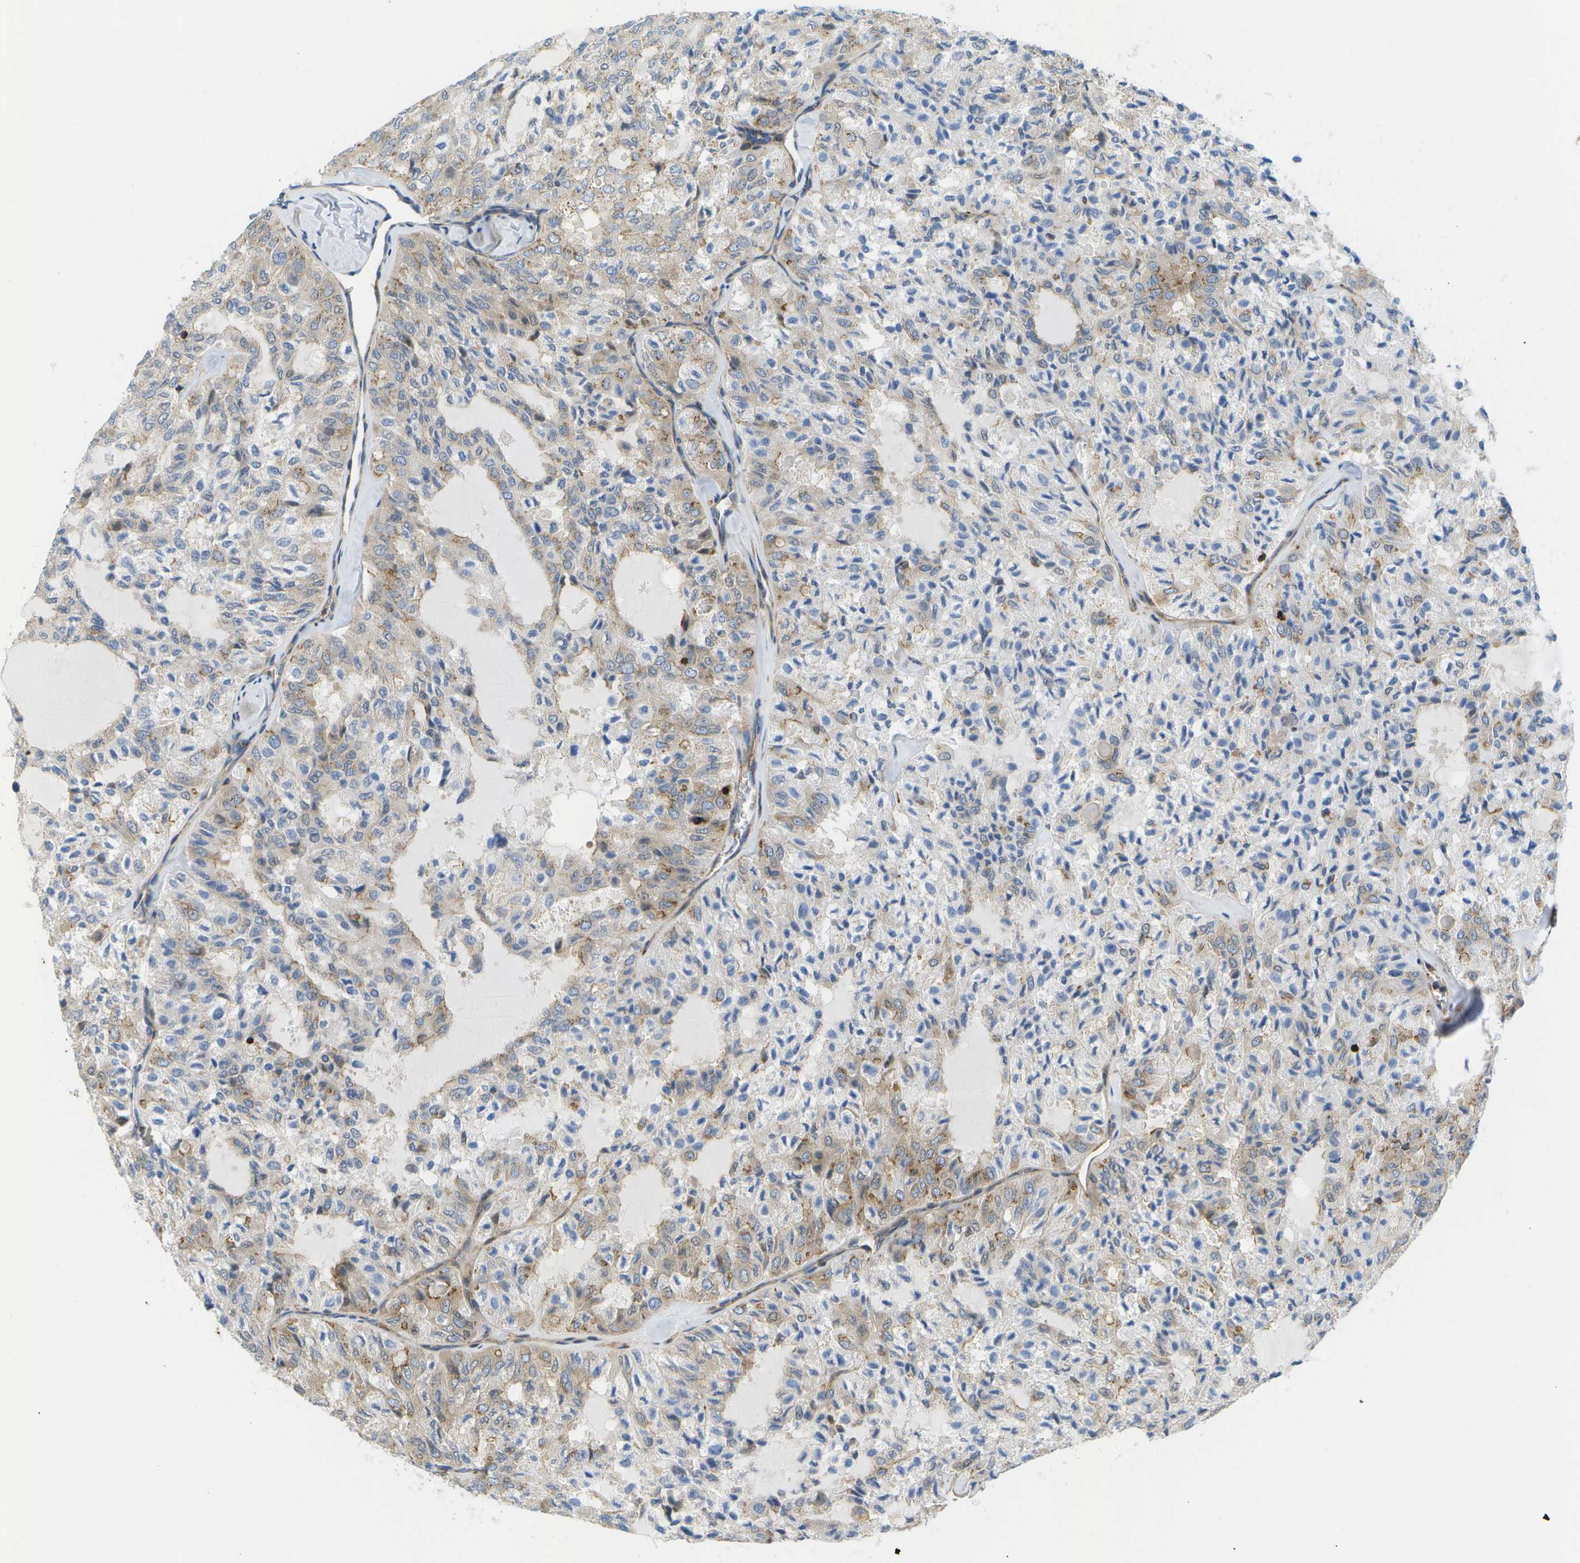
{"staining": {"intensity": "weak", "quantity": ">75%", "location": "cytoplasmic/membranous"}, "tissue": "thyroid cancer", "cell_type": "Tumor cells", "image_type": "cancer", "snomed": [{"axis": "morphology", "description": "Follicular adenoma carcinoma, NOS"}, {"axis": "topography", "description": "Thyroid gland"}], "caption": "Human thyroid cancer (follicular adenoma carcinoma) stained for a protein (brown) shows weak cytoplasmic/membranous positive staining in approximately >75% of tumor cells.", "gene": "BST2", "patient": {"sex": "male", "age": 75}}